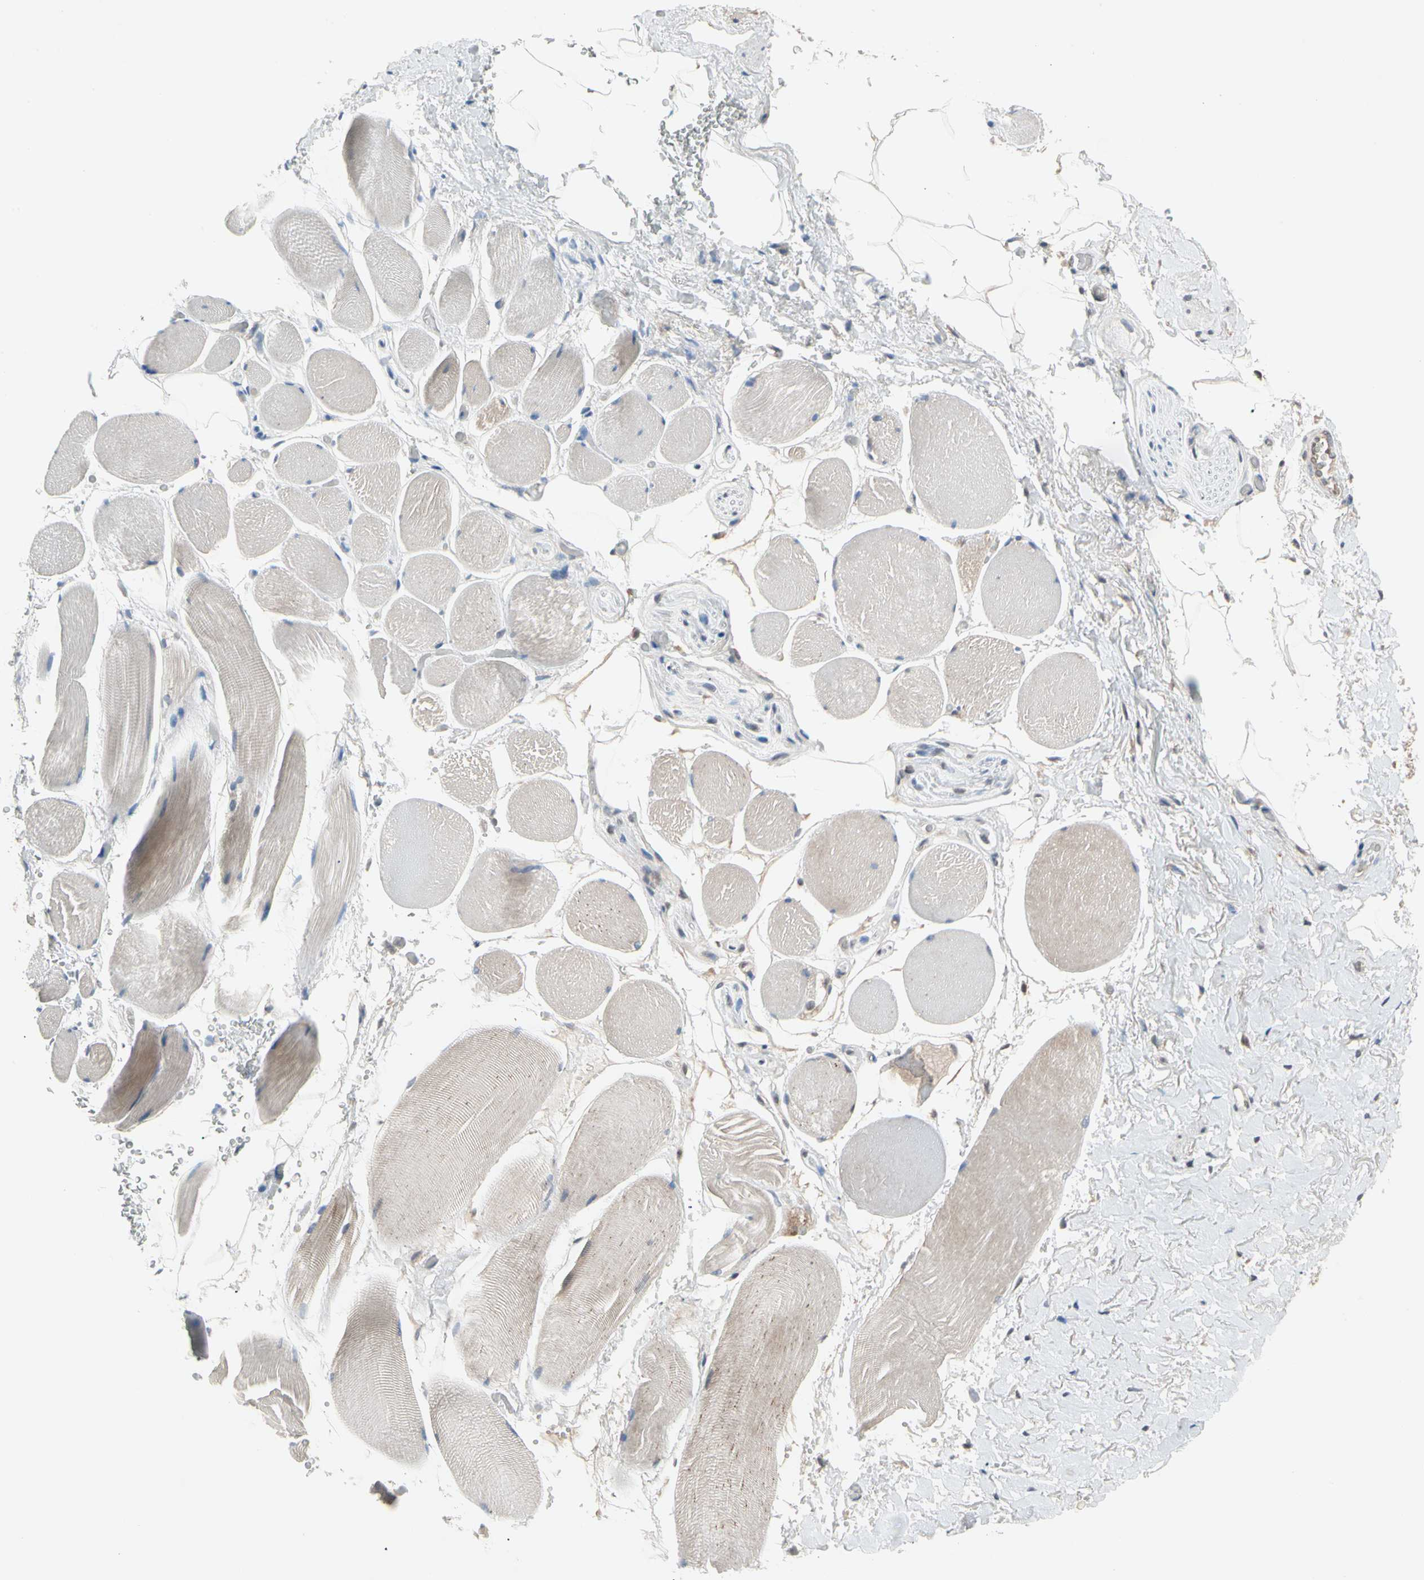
{"staining": {"intensity": "negative", "quantity": "none", "location": "none"}, "tissue": "adipose tissue", "cell_type": "Adipocytes", "image_type": "normal", "snomed": [{"axis": "morphology", "description": "Normal tissue, NOS"}, {"axis": "topography", "description": "Soft tissue"}, {"axis": "topography", "description": "Peripheral nerve tissue"}], "caption": "DAB (3,3'-diaminobenzidine) immunohistochemical staining of benign human adipose tissue exhibits no significant staining in adipocytes.", "gene": "MTHFS", "patient": {"sex": "female", "age": 71}}